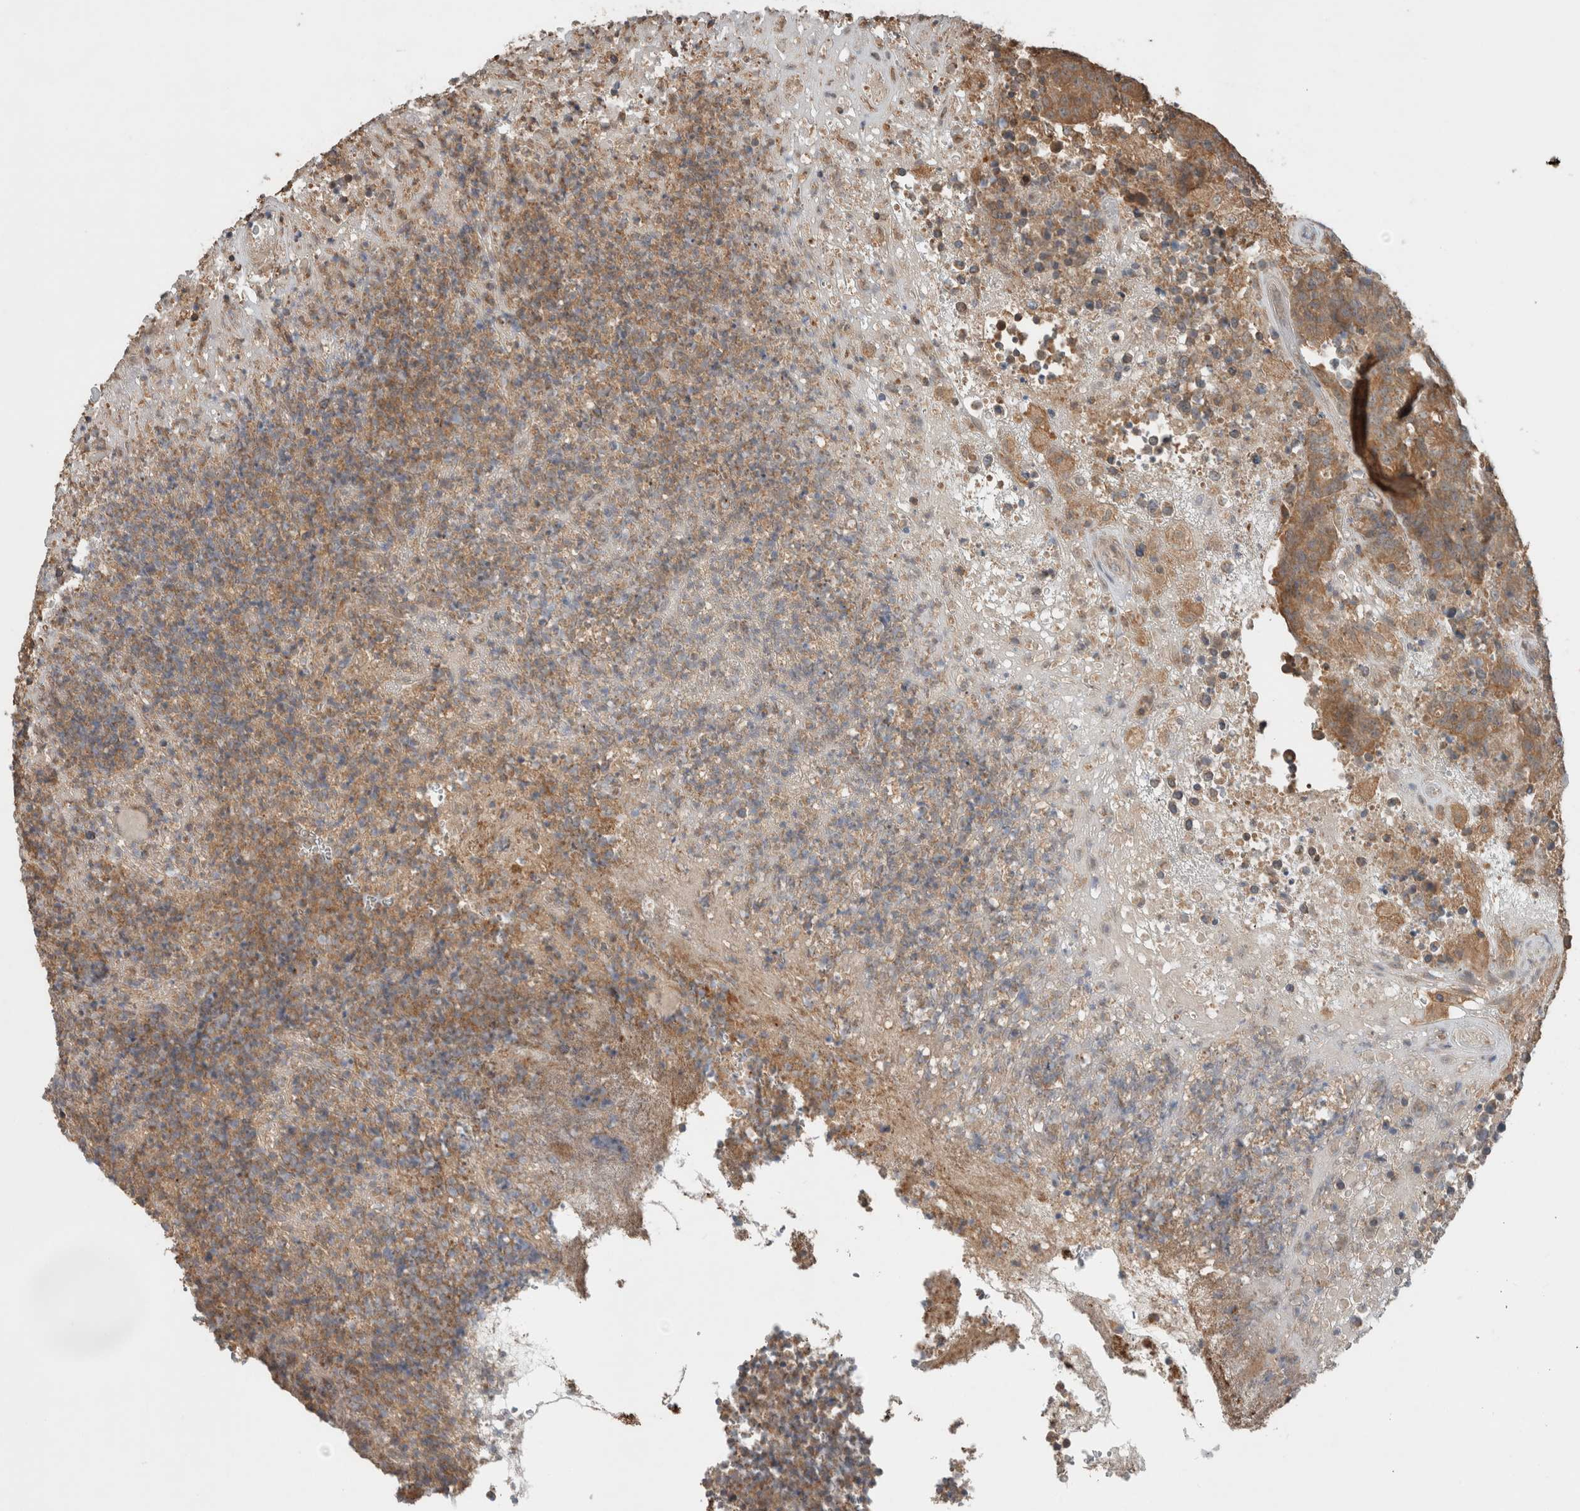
{"staining": {"intensity": "moderate", "quantity": ">75%", "location": "cytoplasmic/membranous"}, "tissue": "colorectal cancer", "cell_type": "Tumor cells", "image_type": "cancer", "snomed": [{"axis": "morphology", "description": "Normal tissue, NOS"}, {"axis": "morphology", "description": "Adenocarcinoma, NOS"}, {"axis": "topography", "description": "Colon"}], "caption": "A brown stain highlights moderate cytoplasmic/membranous staining of a protein in human colorectal cancer (adenocarcinoma) tumor cells.", "gene": "KLK14", "patient": {"sex": "female", "age": 75}}